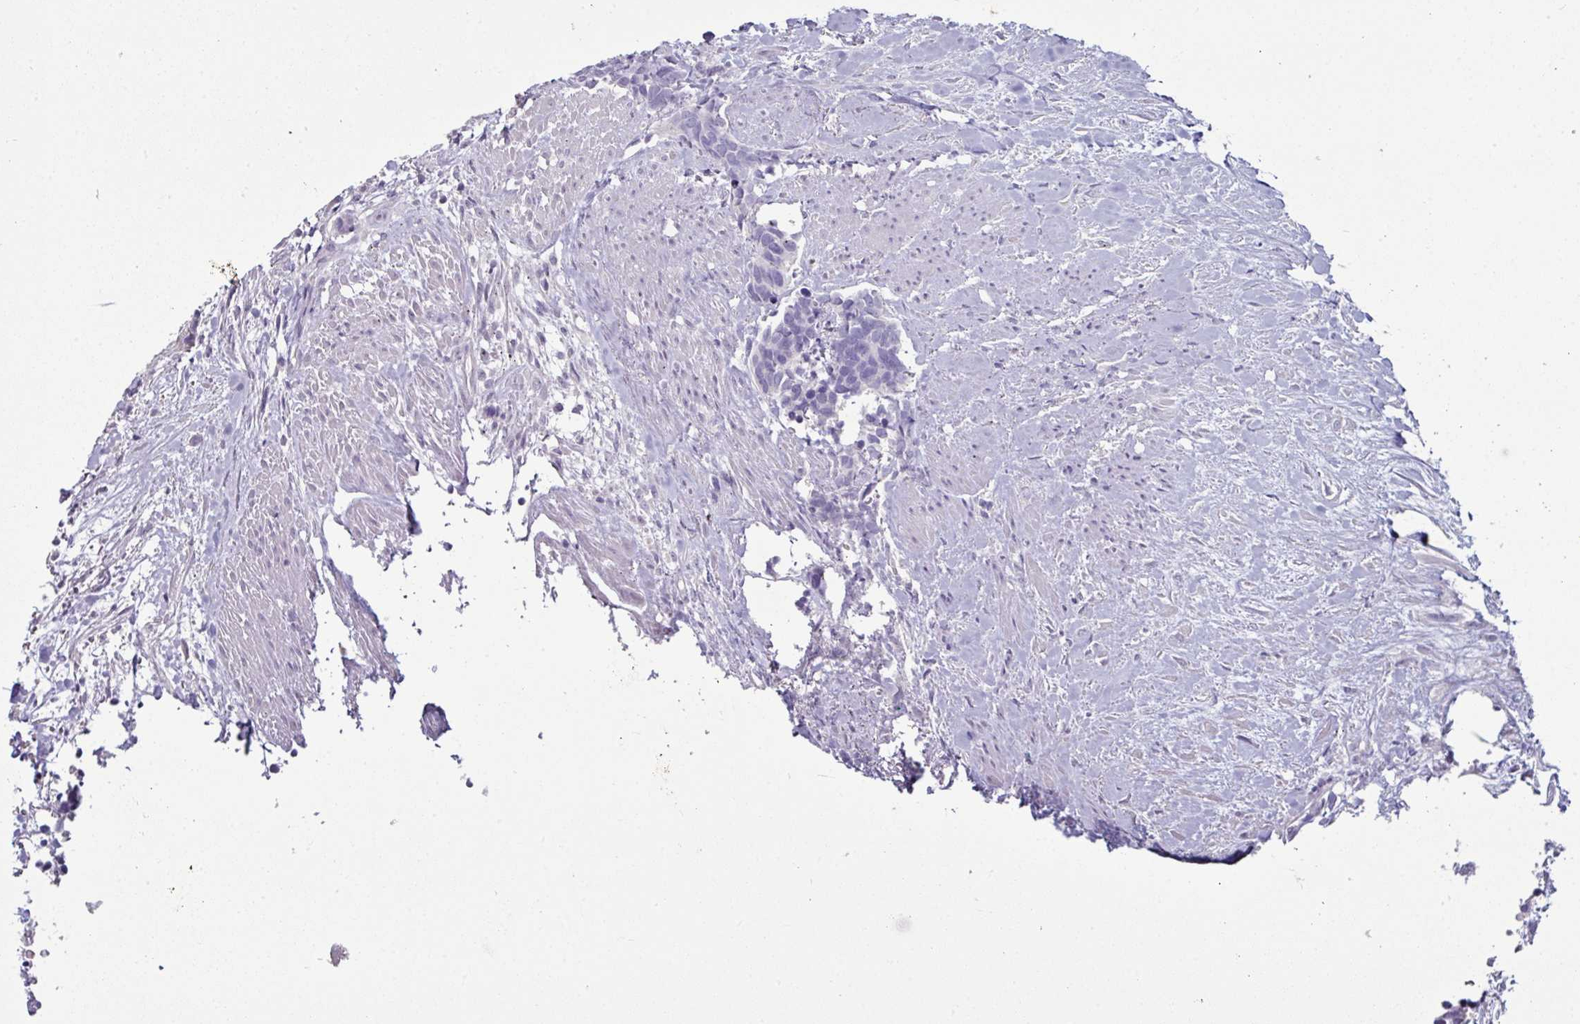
{"staining": {"intensity": "negative", "quantity": "none", "location": "none"}, "tissue": "carcinoid", "cell_type": "Tumor cells", "image_type": "cancer", "snomed": [{"axis": "morphology", "description": "Carcinoma, NOS"}, {"axis": "morphology", "description": "Carcinoid, malignant, NOS"}, {"axis": "topography", "description": "Prostate"}], "caption": "Image shows no significant protein positivity in tumor cells of carcinoid.", "gene": "GLP2R", "patient": {"sex": "male", "age": 57}}